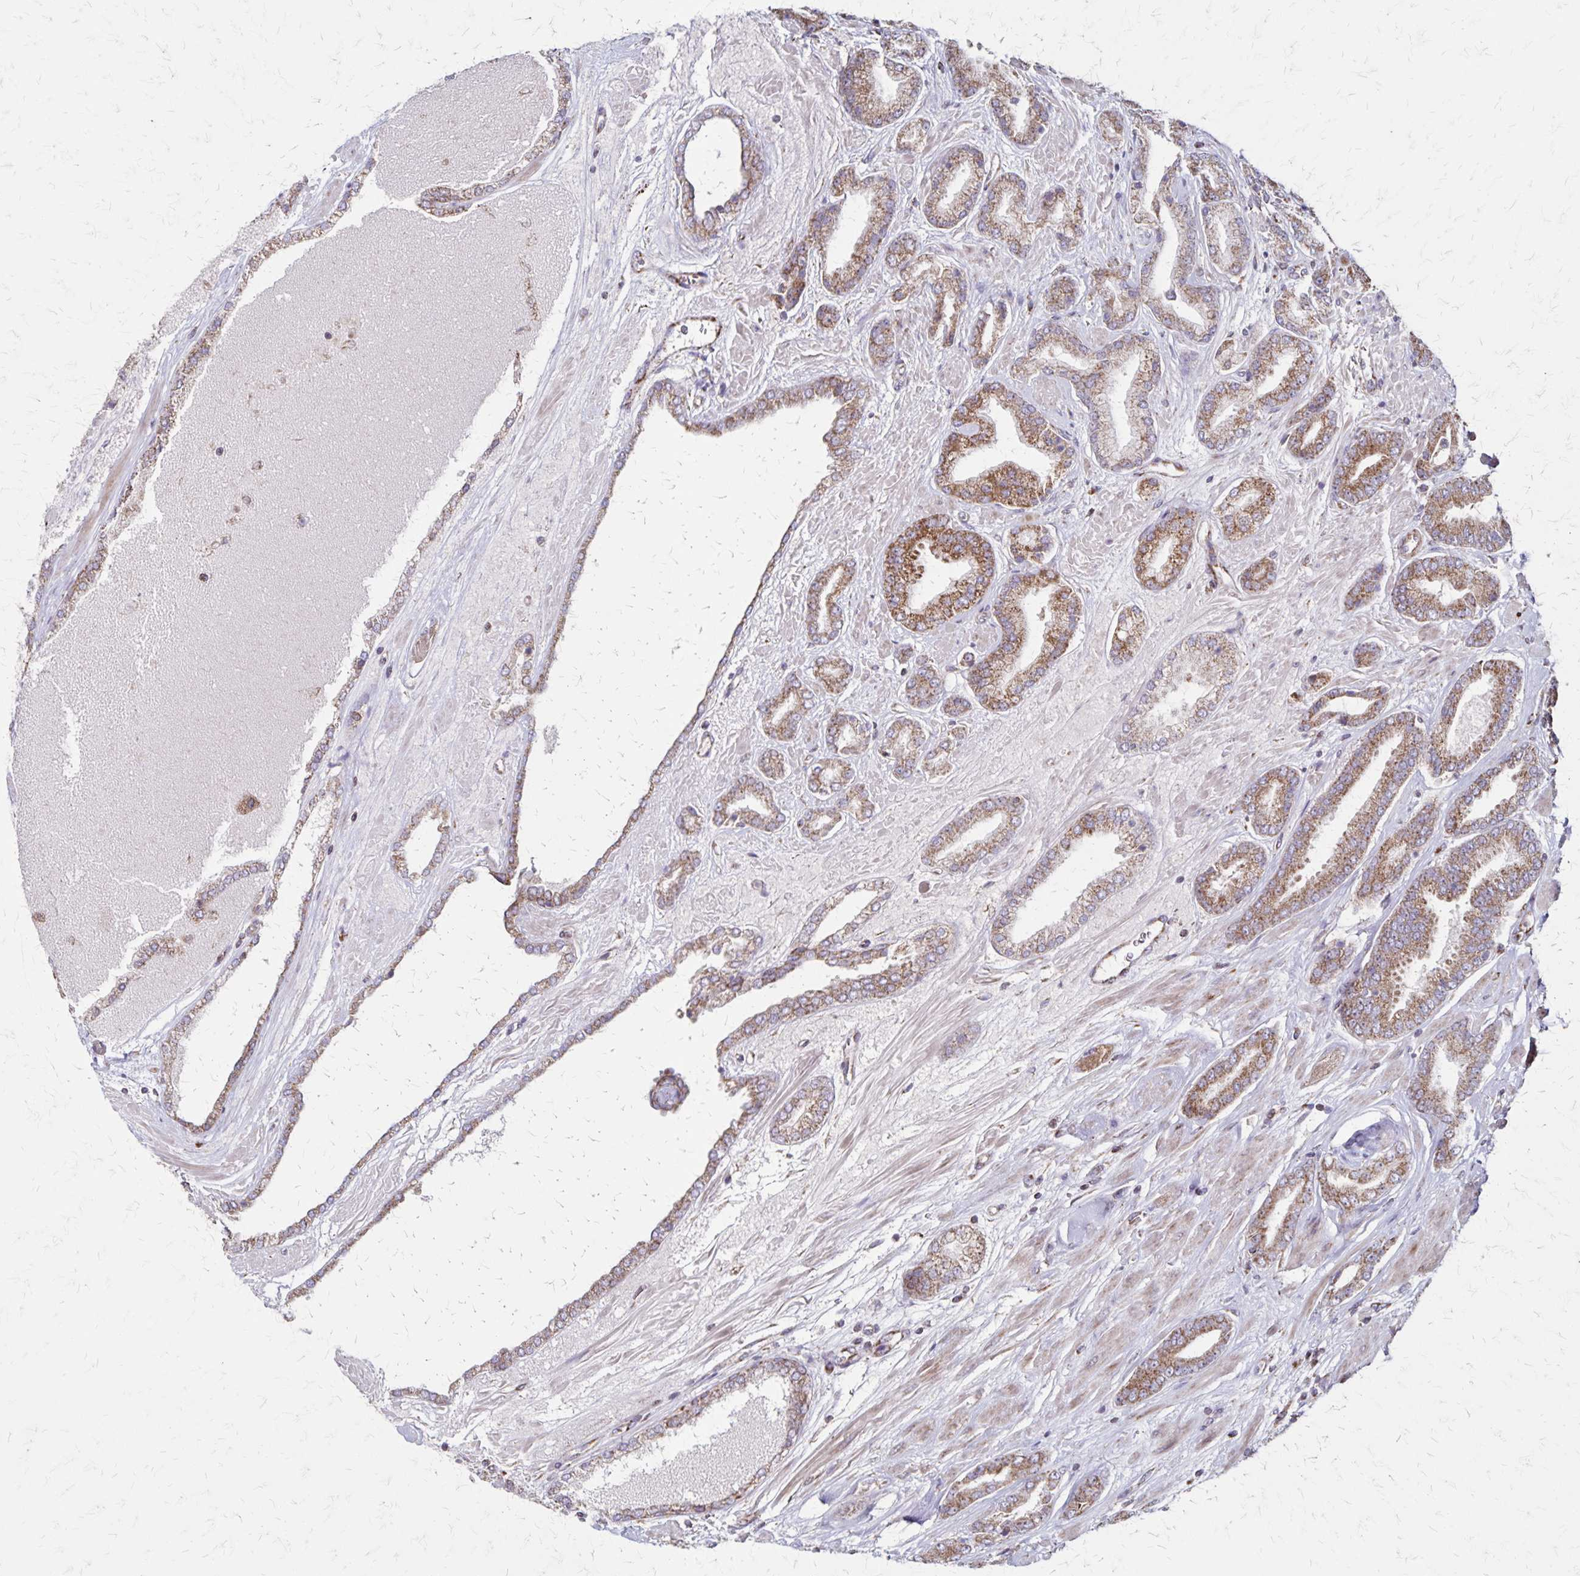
{"staining": {"intensity": "moderate", "quantity": ">75%", "location": "cytoplasmic/membranous"}, "tissue": "prostate cancer", "cell_type": "Tumor cells", "image_type": "cancer", "snomed": [{"axis": "morphology", "description": "Adenocarcinoma, High grade"}, {"axis": "topography", "description": "Prostate"}], "caption": "A micrograph of human adenocarcinoma (high-grade) (prostate) stained for a protein exhibits moderate cytoplasmic/membranous brown staining in tumor cells.", "gene": "NFS1", "patient": {"sex": "male", "age": 56}}